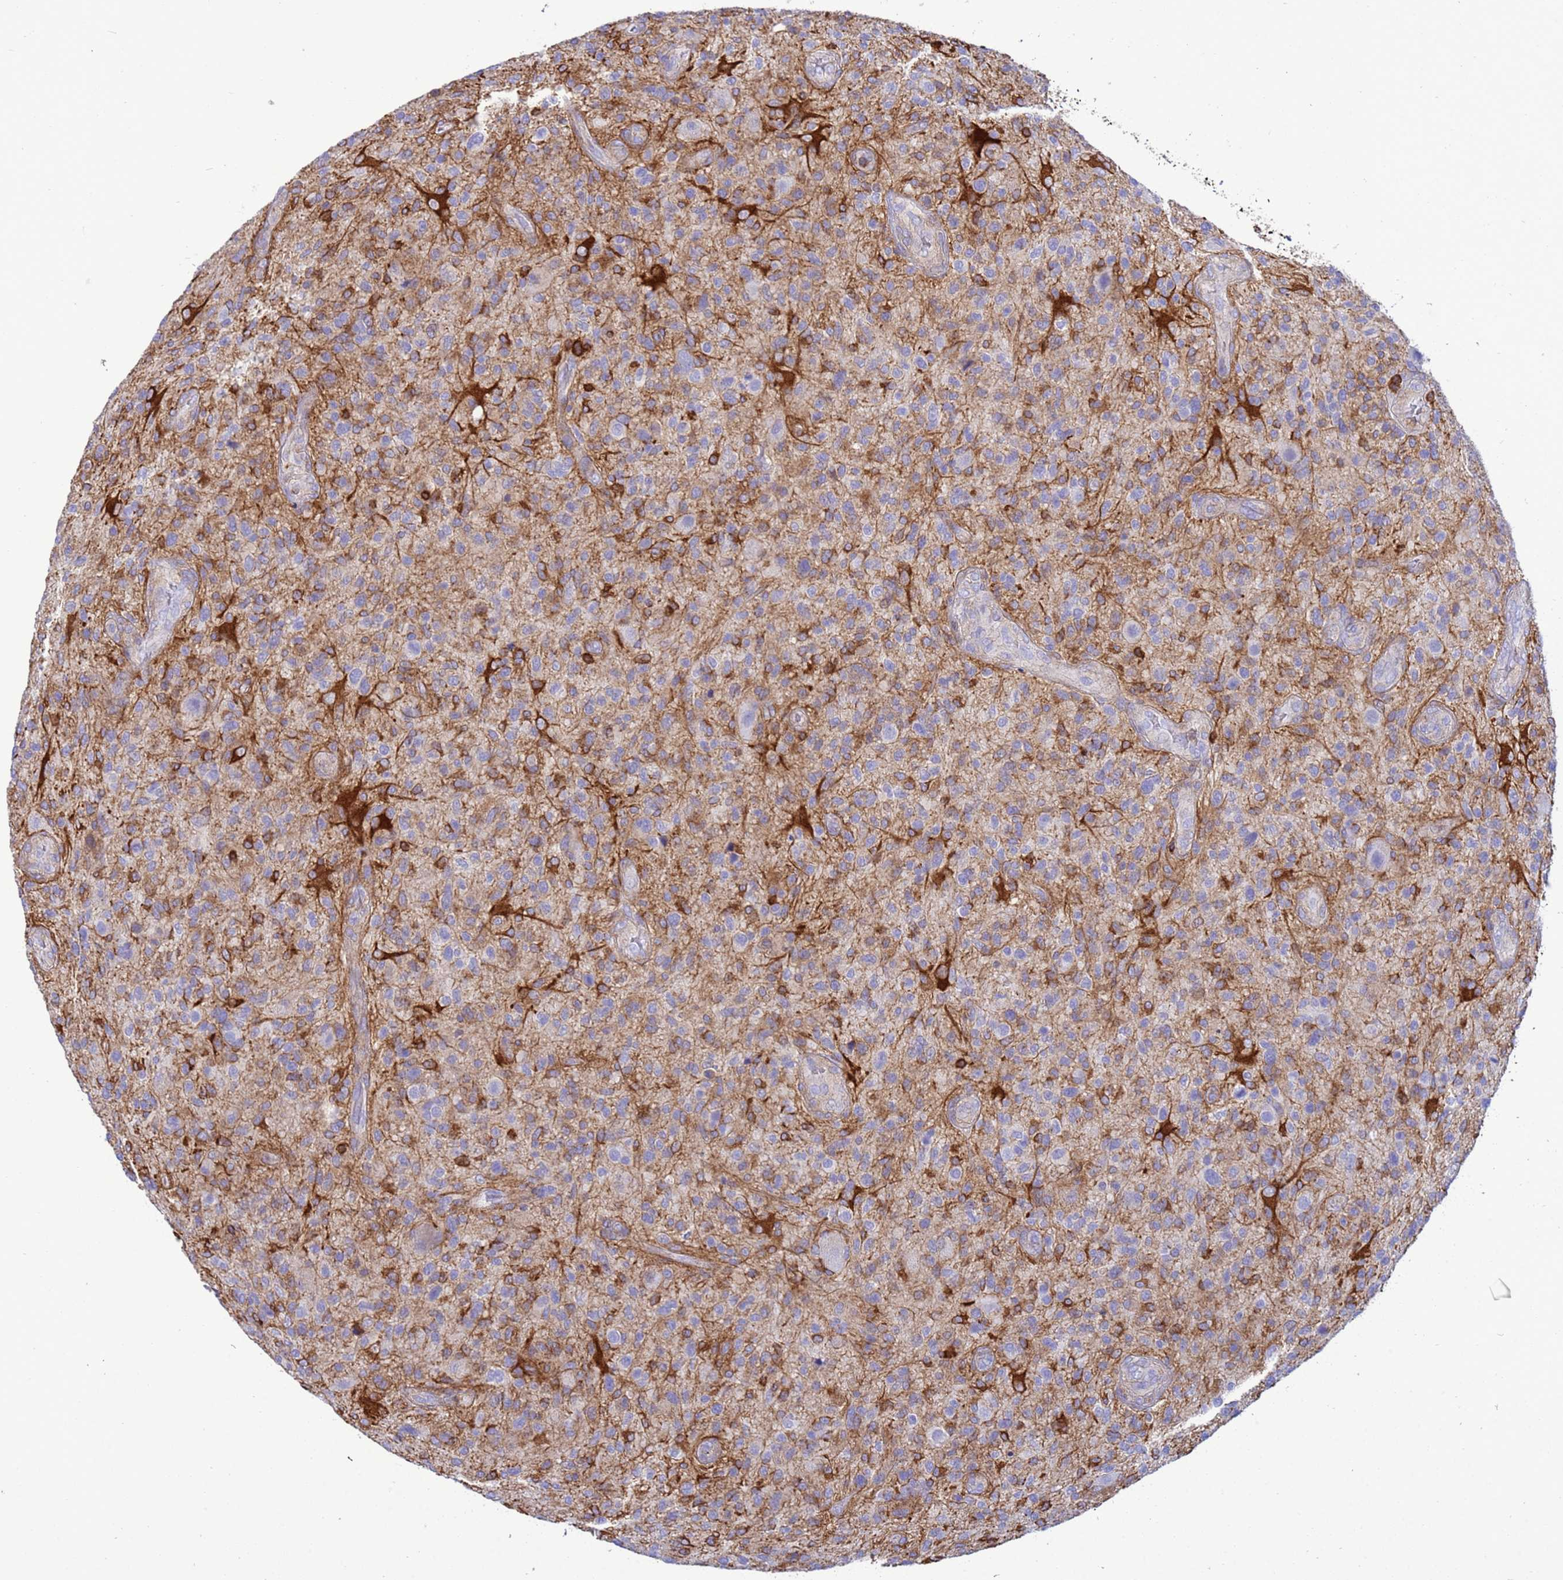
{"staining": {"intensity": "negative", "quantity": "none", "location": "none"}, "tissue": "glioma", "cell_type": "Tumor cells", "image_type": "cancer", "snomed": [{"axis": "morphology", "description": "Glioma, malignant, High grade"}, {"axis": "topography", "description": "Brain"}], "caption": "Immunohistochemical staining of human glioma reveals no significant expression in tumor cells.", "gene": "EZR", "patient": {"sex": "male", "age": 47}}